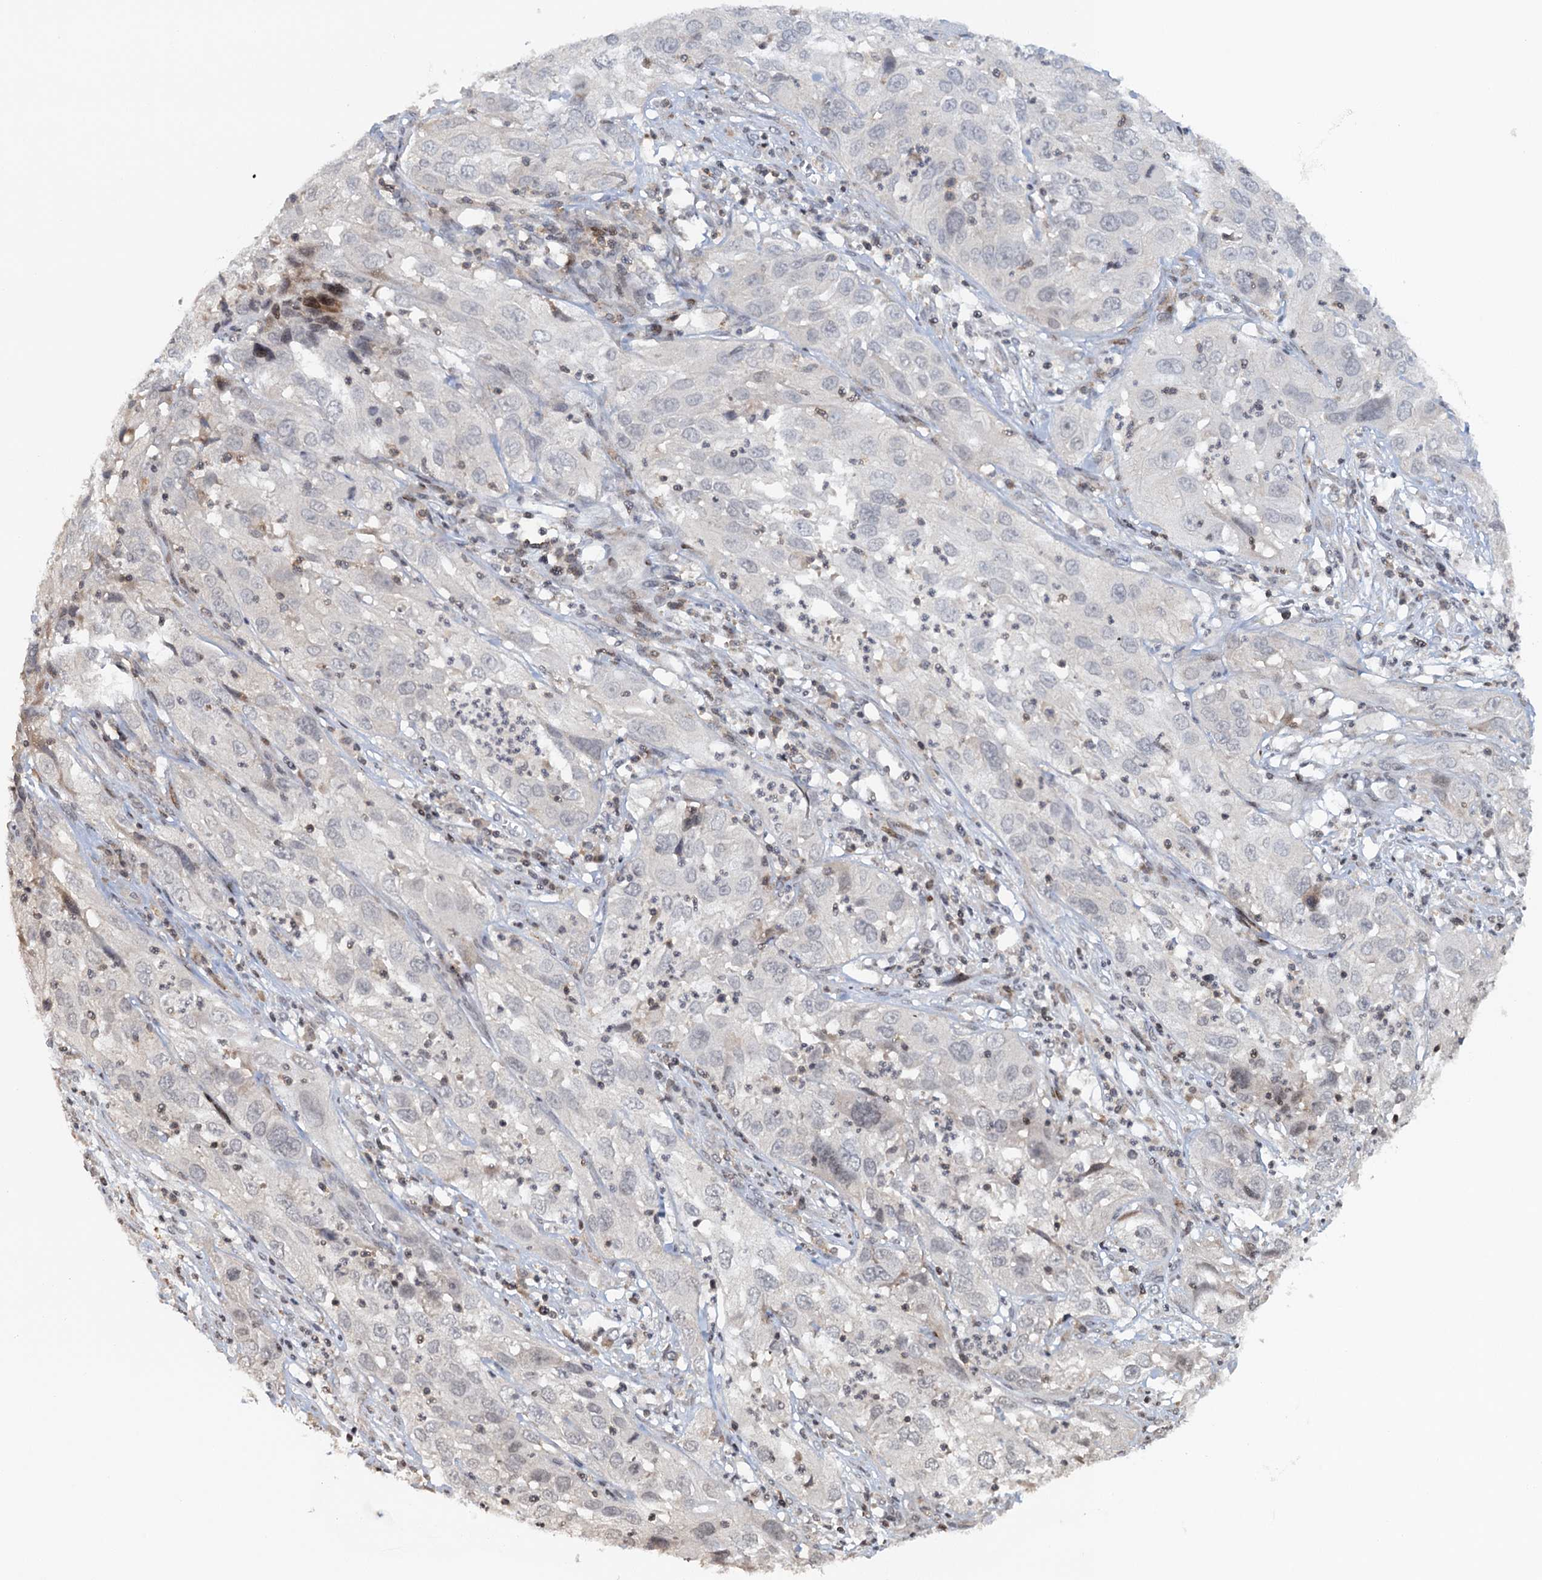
{"staining": {"intensity": "negative", "quantity": "none", "location": "none"}, "tissue": "cervical cancer", "cell_type": "Tumor cells", "image_type": "cancer", "snomed": [{"axis": "morphology", "description": "Squamous cell carcinoma, NOS"}, {"axis": "topography", "description": "Cervix"}], "caption": "Cervical cancer (squamous cell carcinoma) stained for a protein using IHC shows no staining tumor cells.", "gene": "FYB1", "patient": {"sex": "female", "age": 32}}